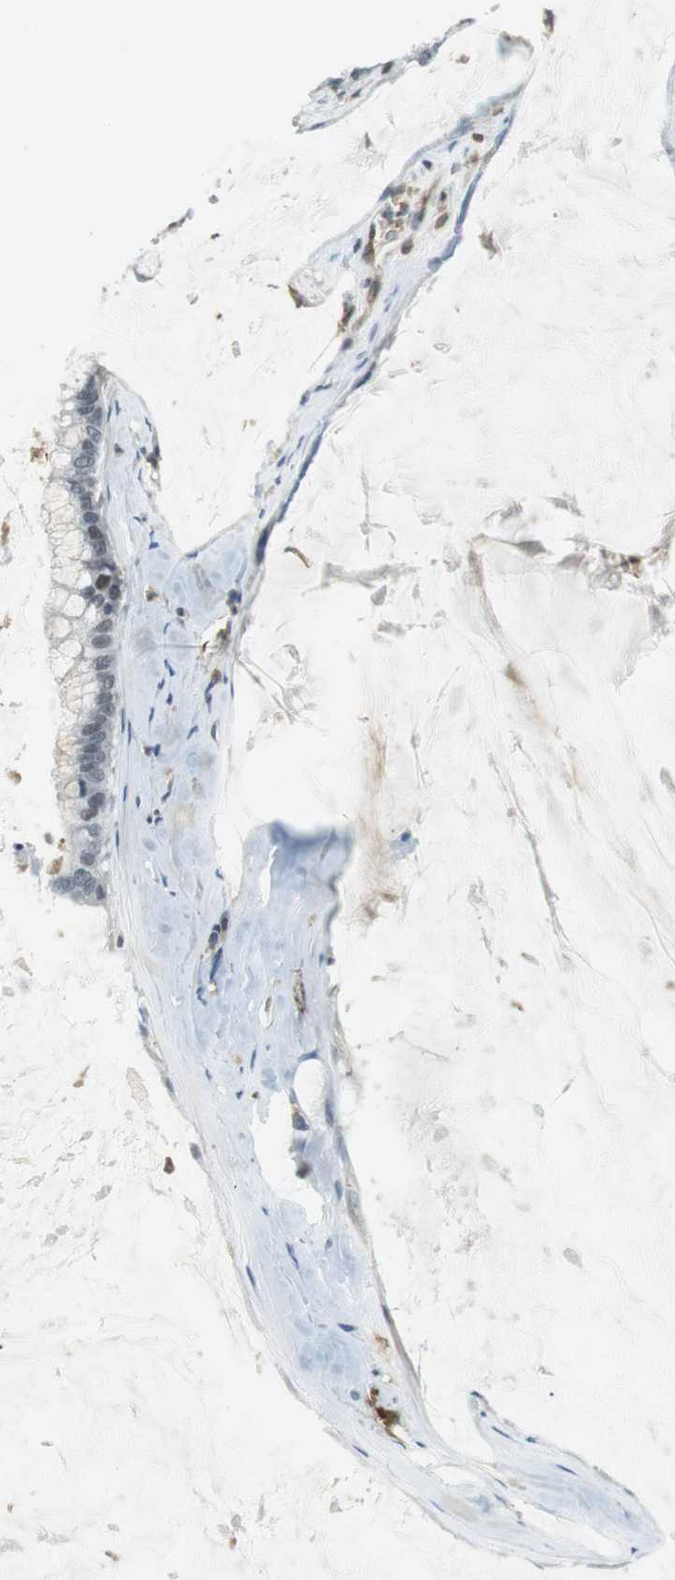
{"staining": {"intensity": "negative", "quantity": "none", "location": "none"}, "tissue": "pancreatic cancer", "cell_type": "Tumor cells", "image_type": "cancer", "snomed": [{"axis": "morphology", "description": "Adenocarcinoma, NOS"}, {"axis": "topography", "description": "Pancreas"}], "caption": "DAB (3,3'-diaminobenzidine) immunohistochemical staining of pancreatic adenocarcinoma shows no significant staining in tumor cells. The staining is performed using DAB (3,3'-diaminobenzidine) brown chromogen with nuclei counter-stained in using hematoxylin.", "gene": "STK10", "patient": {"sex": "male", "age": 41}}